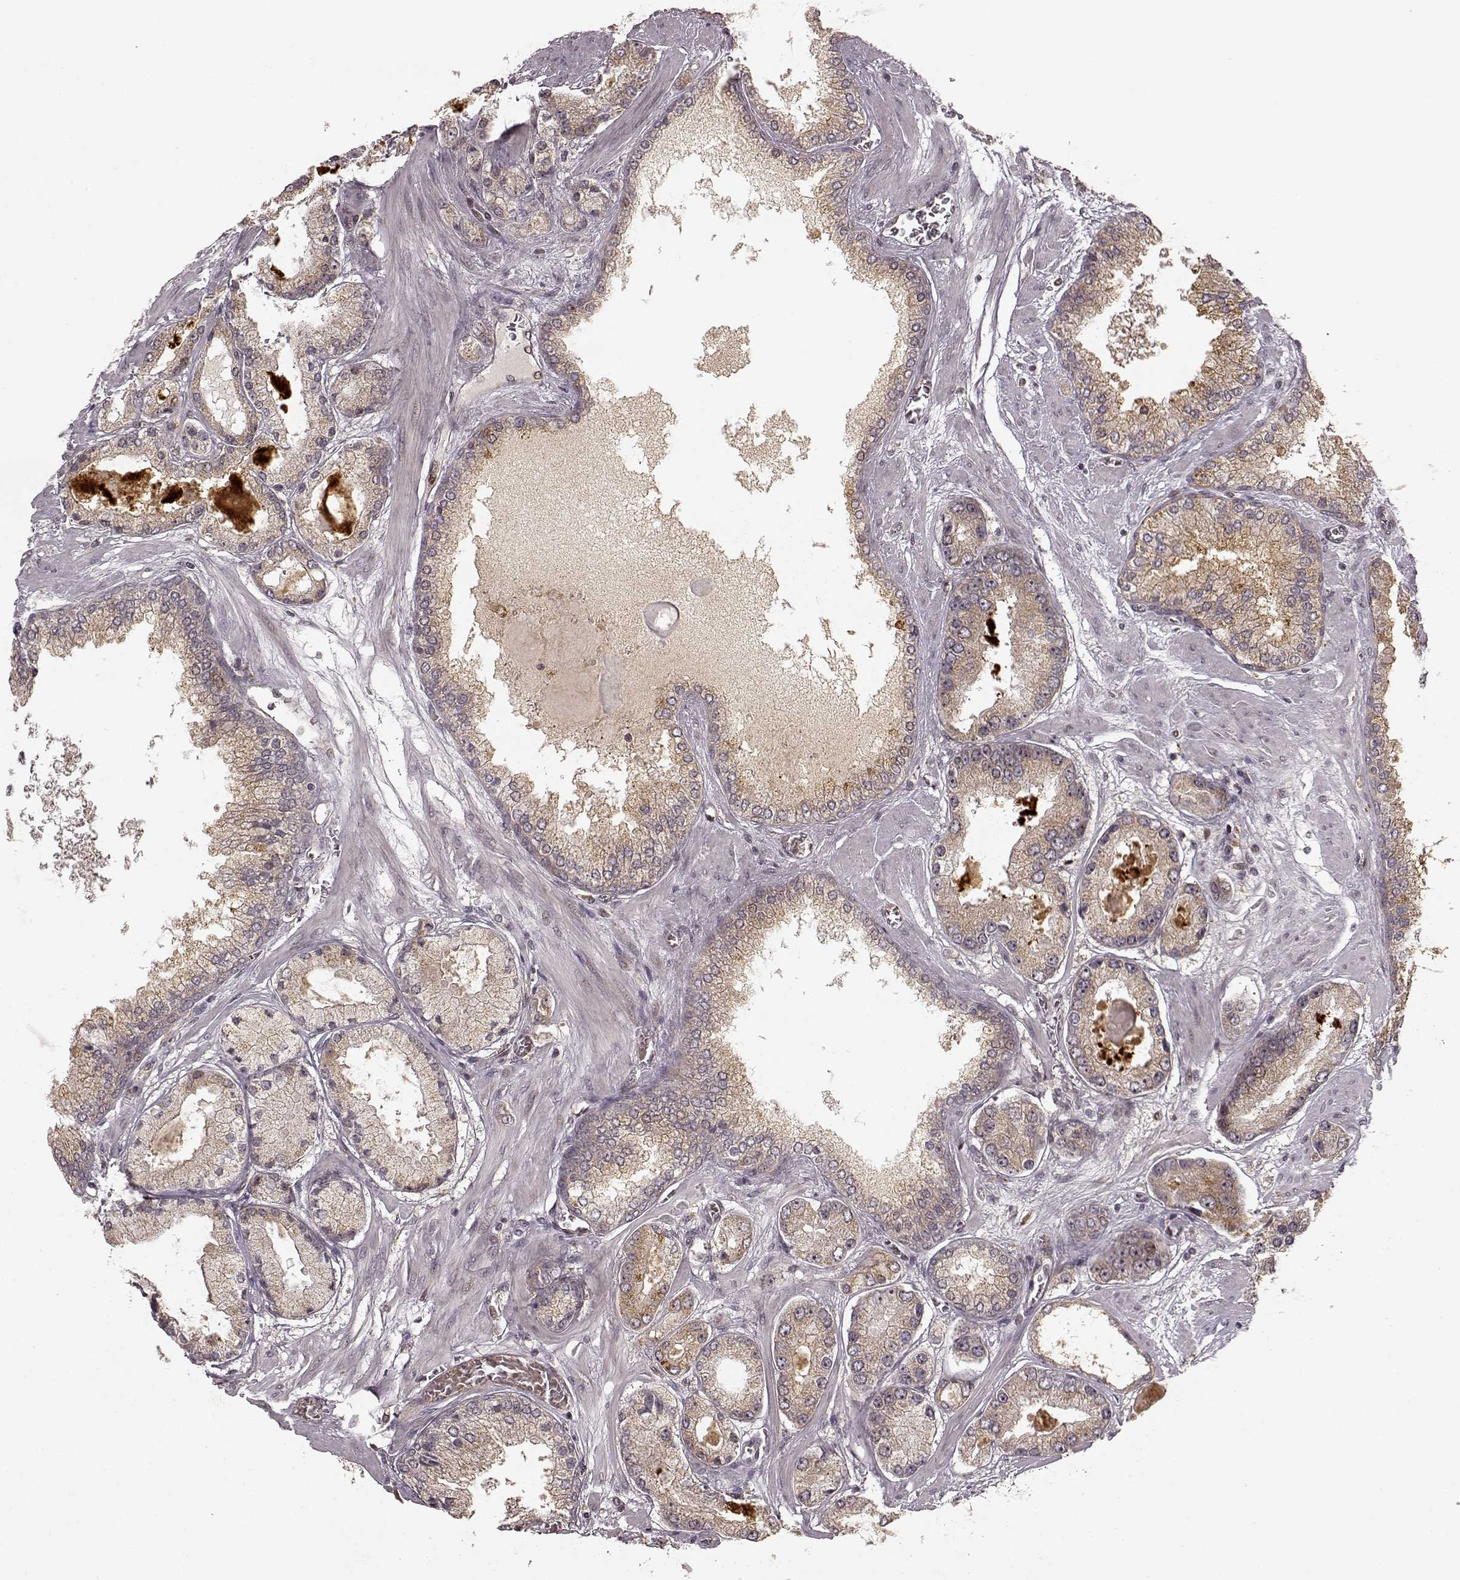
{"staining": {"intensity": "weak", "quantity": ">75%", "location": "cytoplasmic/membranous"}, "tissue": "prostate cancer", "cell_type": "Tumor cells", "image_type": "cancer", "snomed": [{"axis": "morphology", "description": "Adenocarcinoma, High grade"}, {"axis": "topography", "description": "Prostate"}], "caption": "High-magnification brightfield microscopy of adenocarcinoma (high-grade) (prostate) stained with DAB (brown) and counterstained with hematoxylin (blue). tumor cells exhibit weak cytoplasmic/membranous staining is identified in about>75% of cells.", "gene": "SLC12A9", "patient": {"sex": "male", "age": 67}}